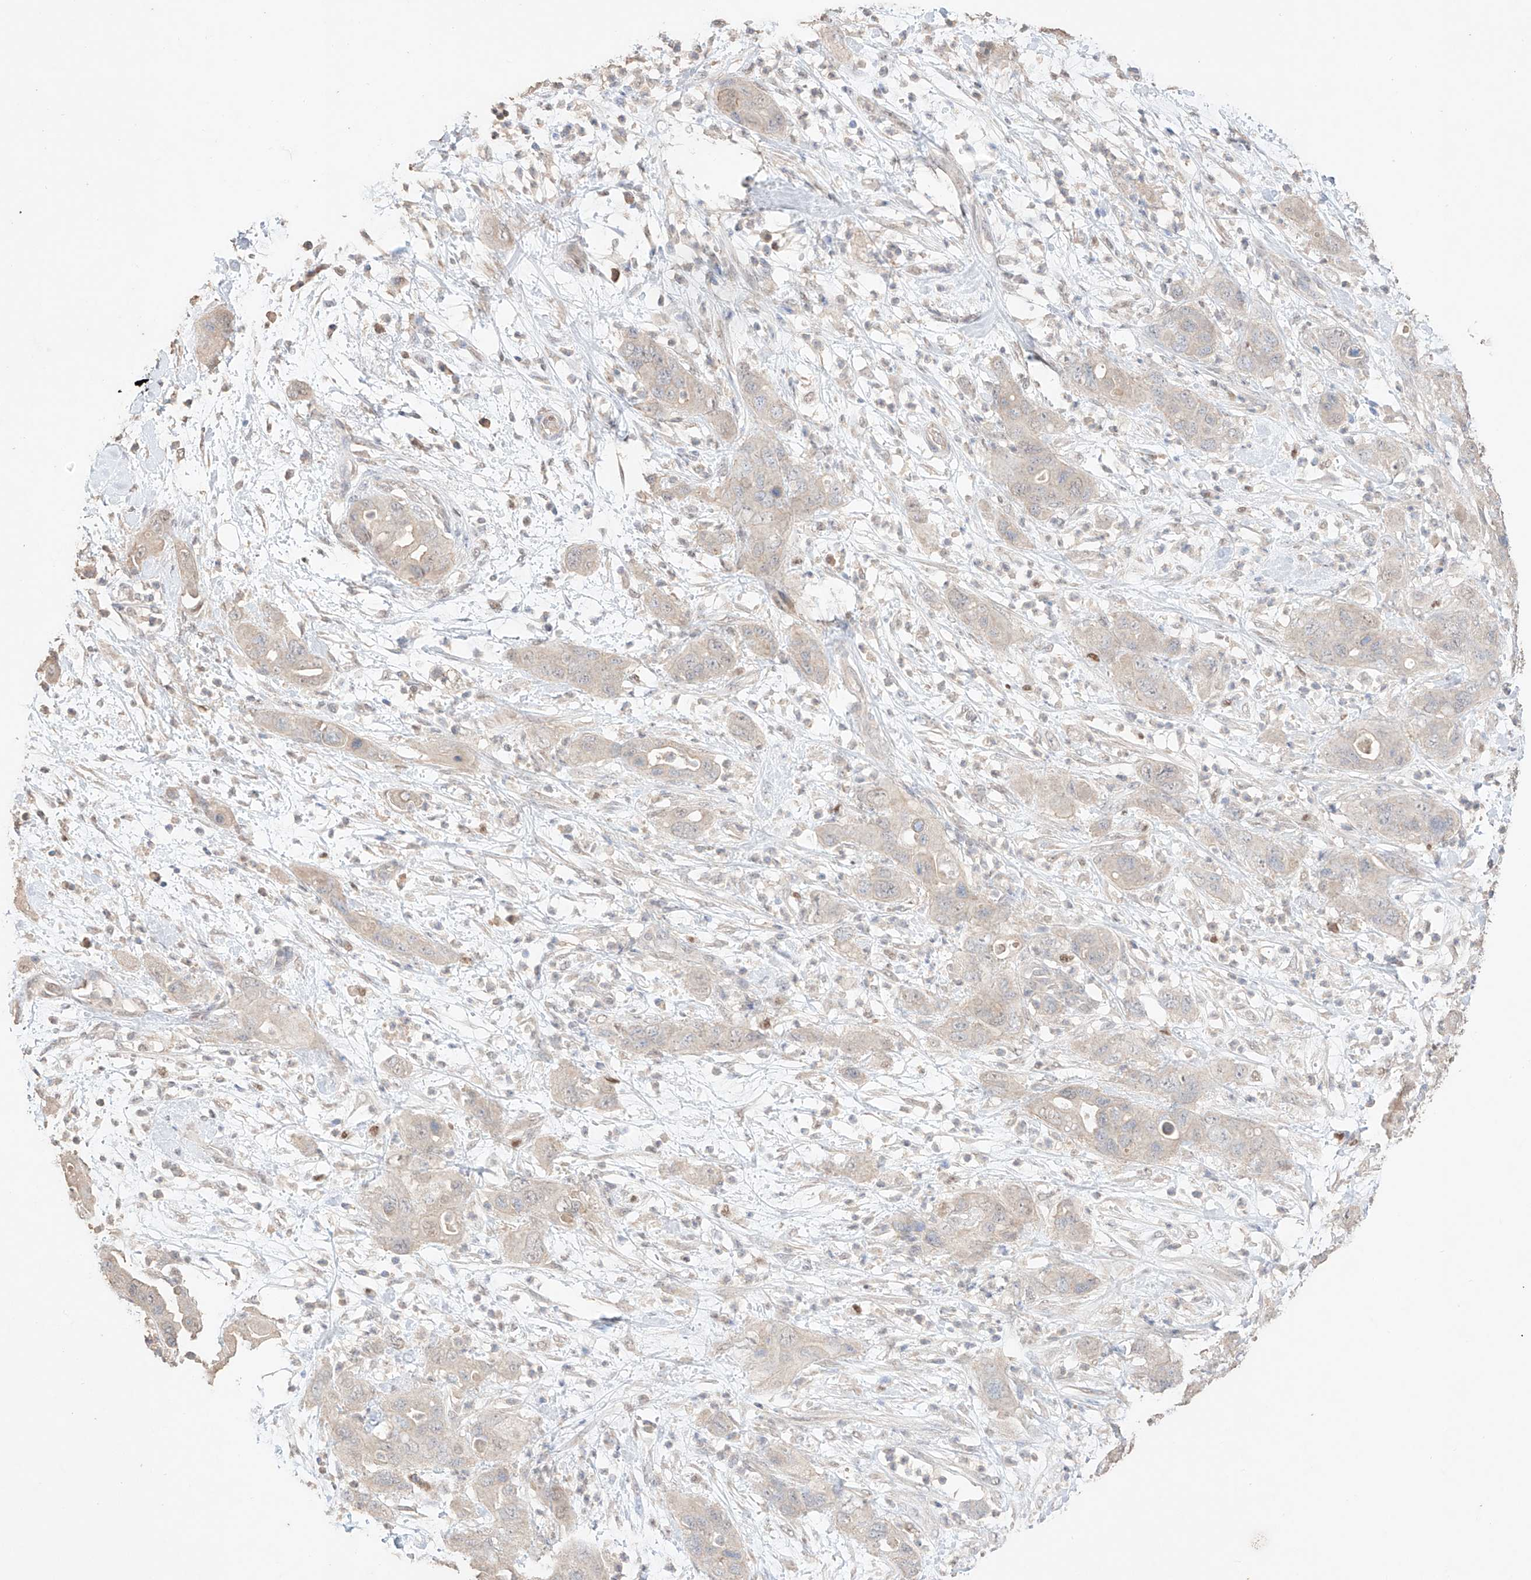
{"staining": {"intensity": "negative", "quantity": "none", "location": "none"}, "tissue": "pancreatic cancer", "cell_type": "Tumor cells", "image_type": "cancer", "snomed": [{"axis": "morphology", "description": "Adenocarcinoma, NOS"}, {"axis": "topography", "description": "Pancreas"}], "caption": "IHC histopathology image of neoplastic tissue: human adenocarcinoma (pancreatic) stained with DAB (3,3'-diaminobenzidine) demonstrates no significant protein staining in tumor cells.", "gene": "APIP", "patient": {"sex": "female", "age": 71}}